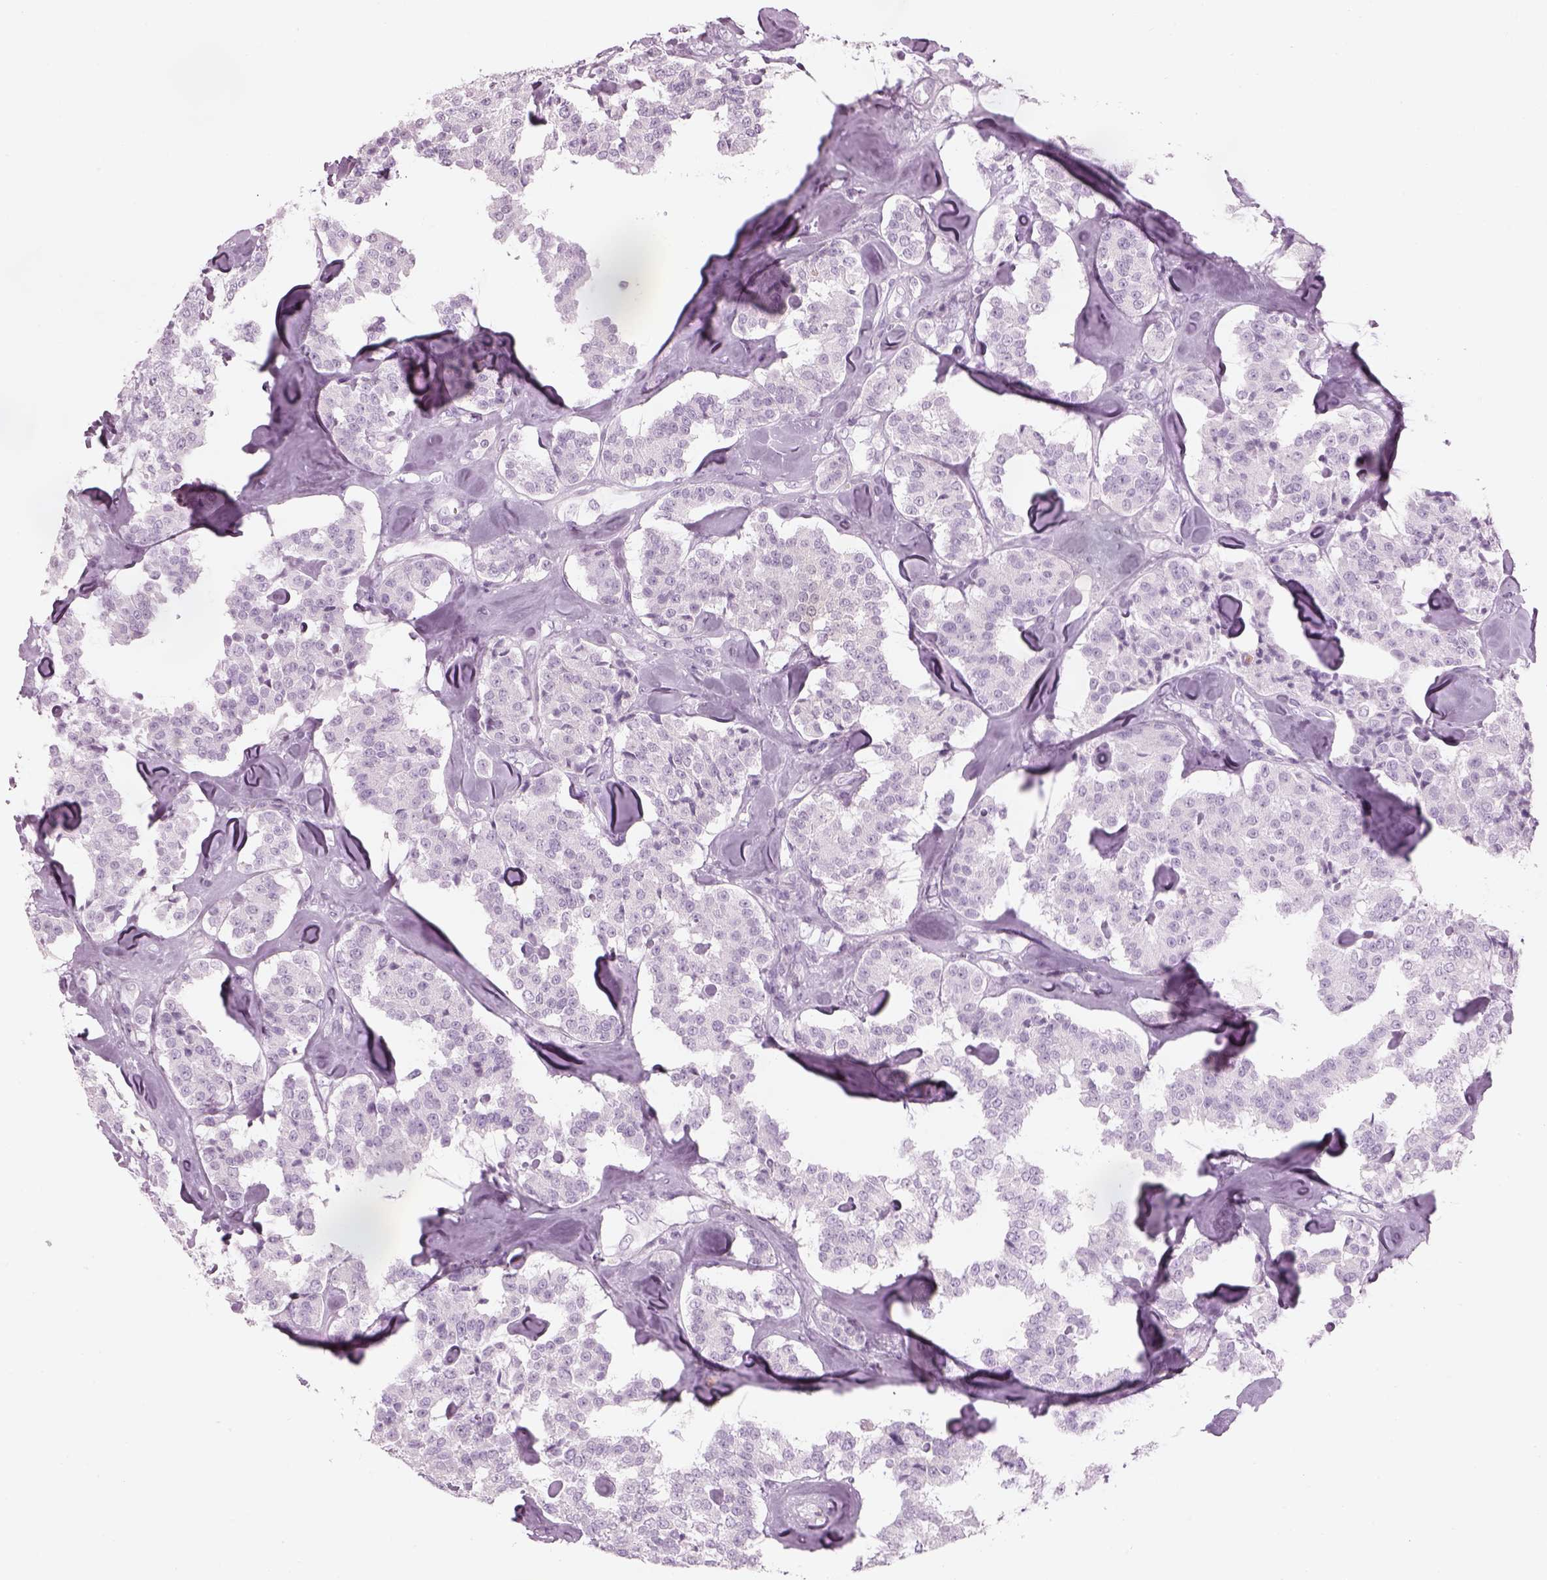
{"staining": {"intensity": "negative", "quantity": "none", "location": "none"}, "tissue": "carcinoid", "cell_type": "Tumor cells", "image_type": "cancer", "snomed": [{"axis": "morphology", "description": "Carcinoid, malignant, NOS"}, {"axis": "topography", "description": "Pancreas"}], "caption": "IHC of malignant carcinoid displays no staining in tumor cells.", "gene": "SAG", "patient": {"sex": "male", "age": 41}}